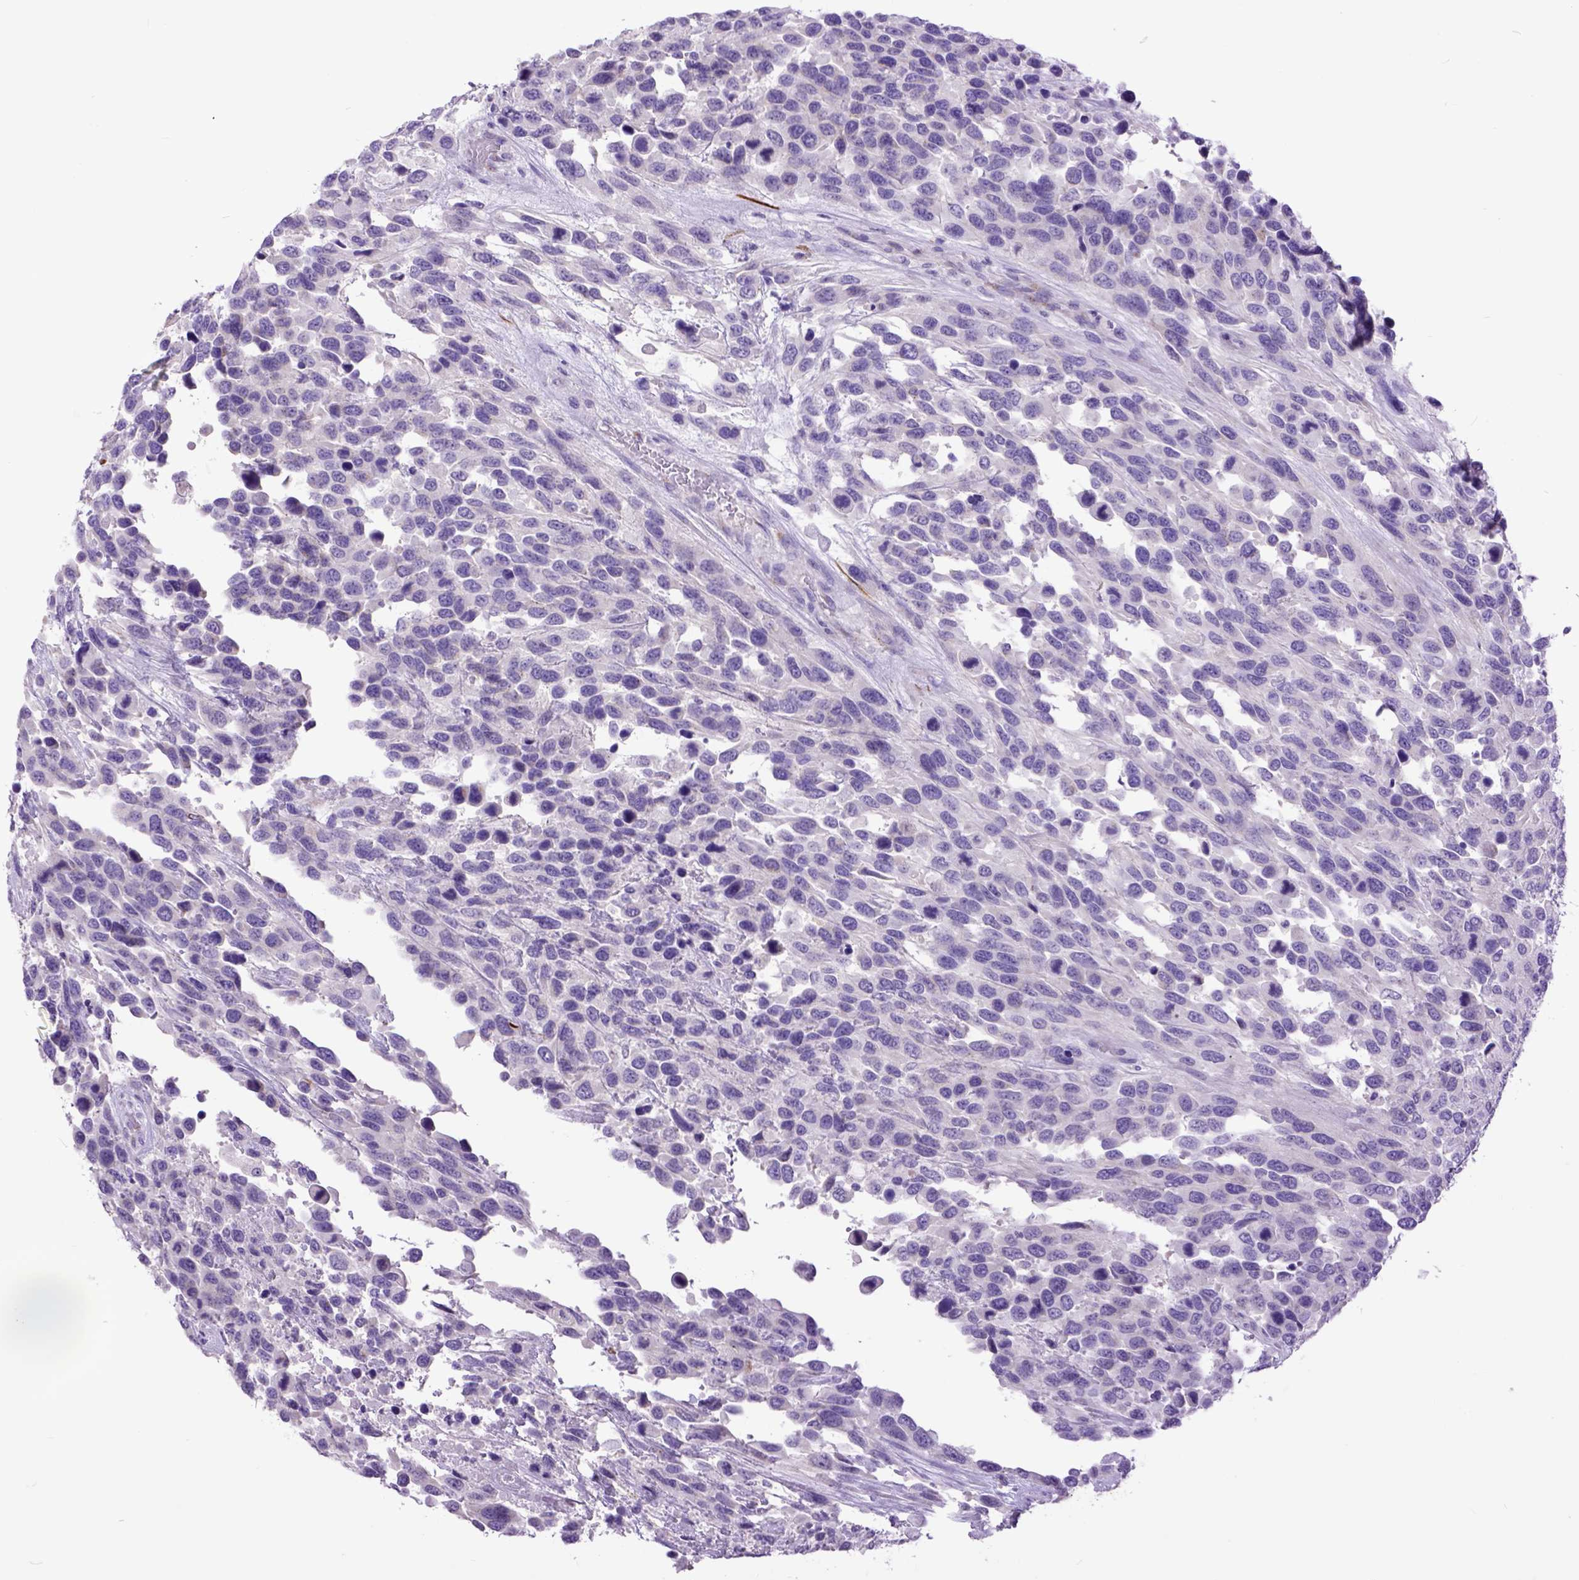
{"staining": {"intensity": "negative", "quantity": "none", "location": "none"}, "tissue": "urothelial cancer", "cell_type": "Tumor cells", "image_type": "cancer", "snomed": [{"axis": "morphology", "description": "Urothelial carcinoma, High grade"}, {"axis": "topography", "description": "Urinary bladder"}], "caption": "Protein analysis of urothelial cancer exhibits no significant expression in tumor cells. The staining was performed using DAB to visualize the protein expression in brown, while the nuclei were stained in blue with hematoxylin (Magnification: 20x).", "gene": "RAB25", "patient": {"sex": "female", "age": 70}}